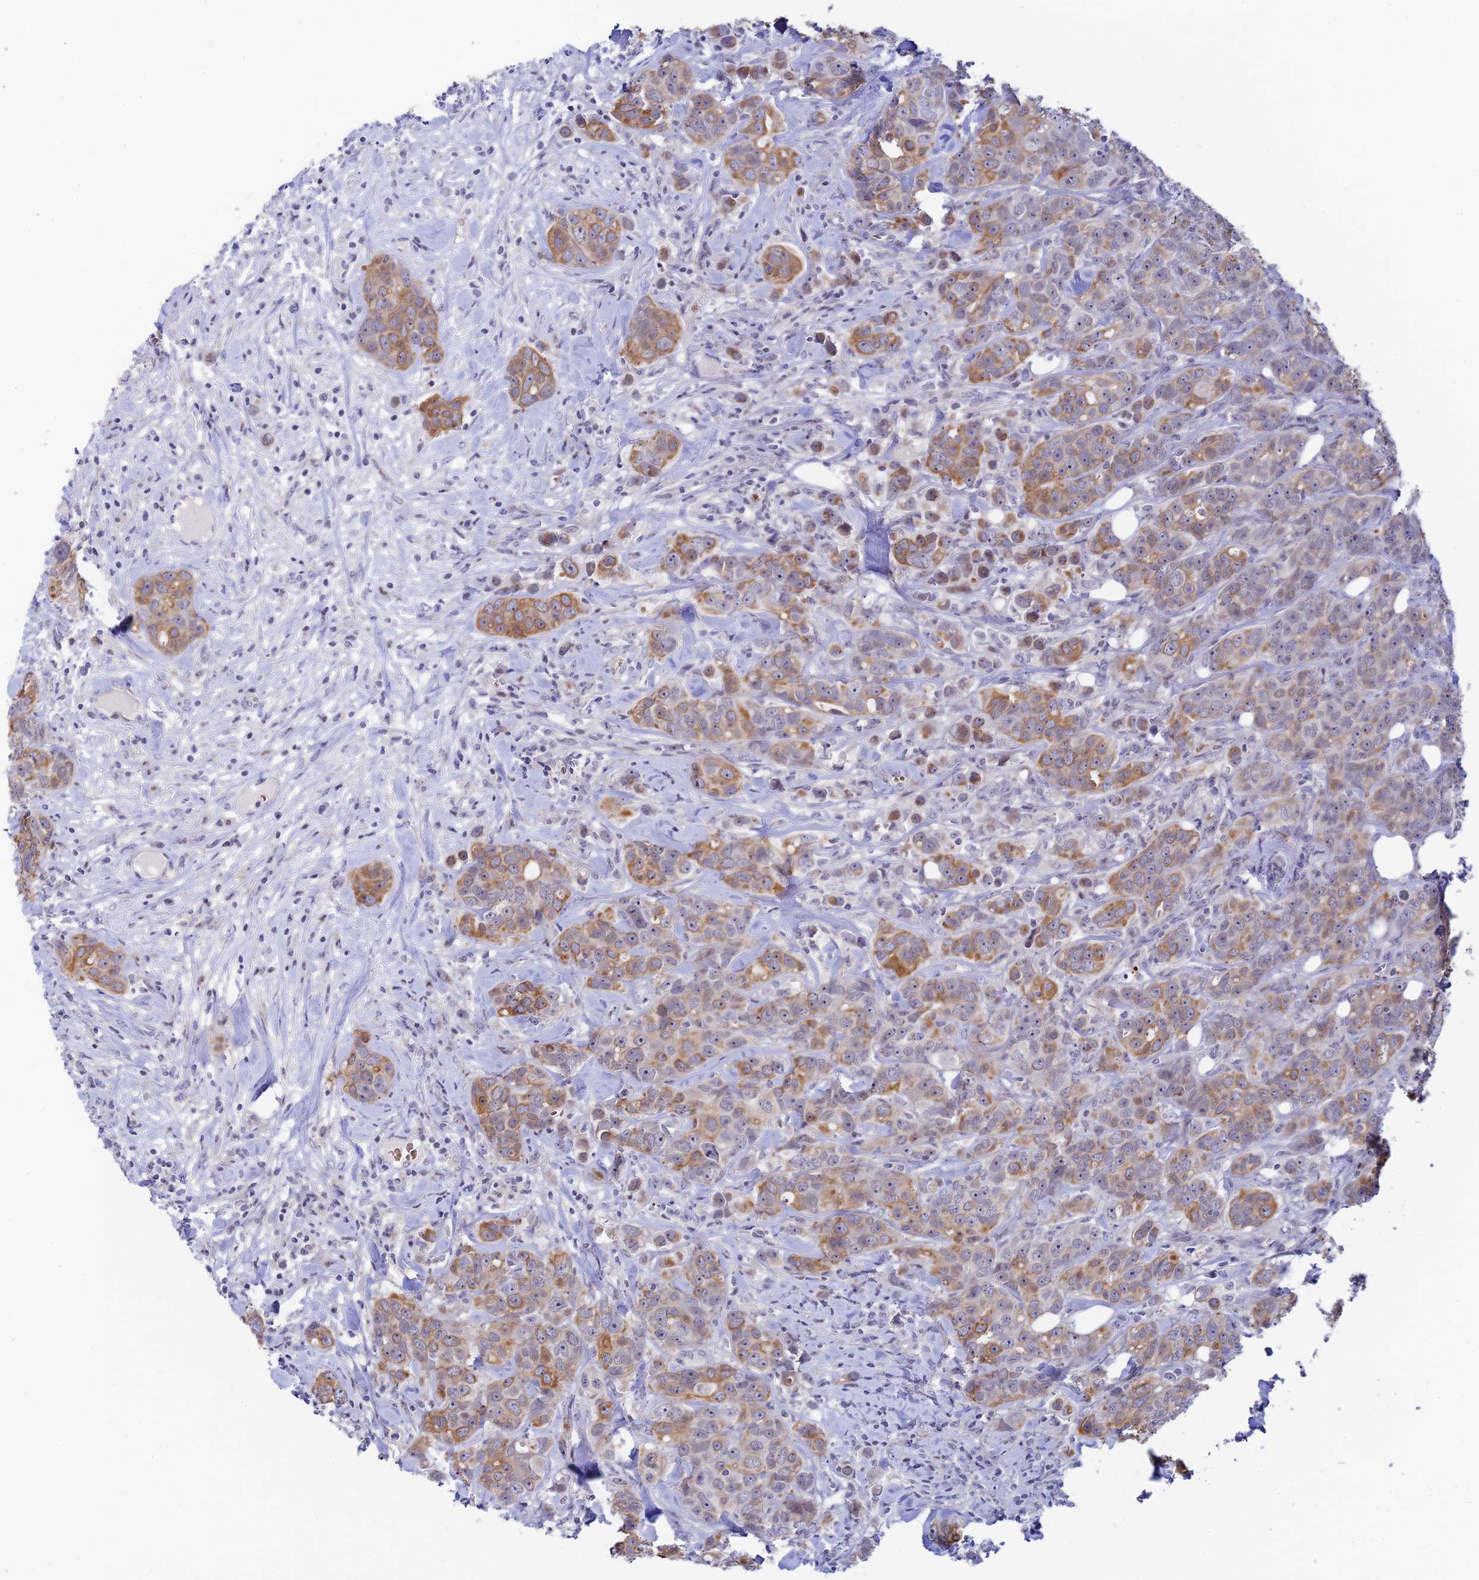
{"staining": {"intensity": "moderate", "quantity": "25%-75%", "location": "cytoplasmic/membranous"}, "tissue": "breast cancer", "cell_type": "Tumor cells", "image_type": "cancer", "snomed": [{"axis": "morphology", "description": "Duct carcinoma"}, {"axis": "topography", "description": "Breast"}], "caption": "Human breast cancer (intraductal carcinoma) stained with a brown dye demonstrates moderate cytoplasmic/membranous positive expression in approximately 25%-75% of tumor cells.", "gene": "RASGEF1B", "patient": {"sex": "female", "age": 43}}